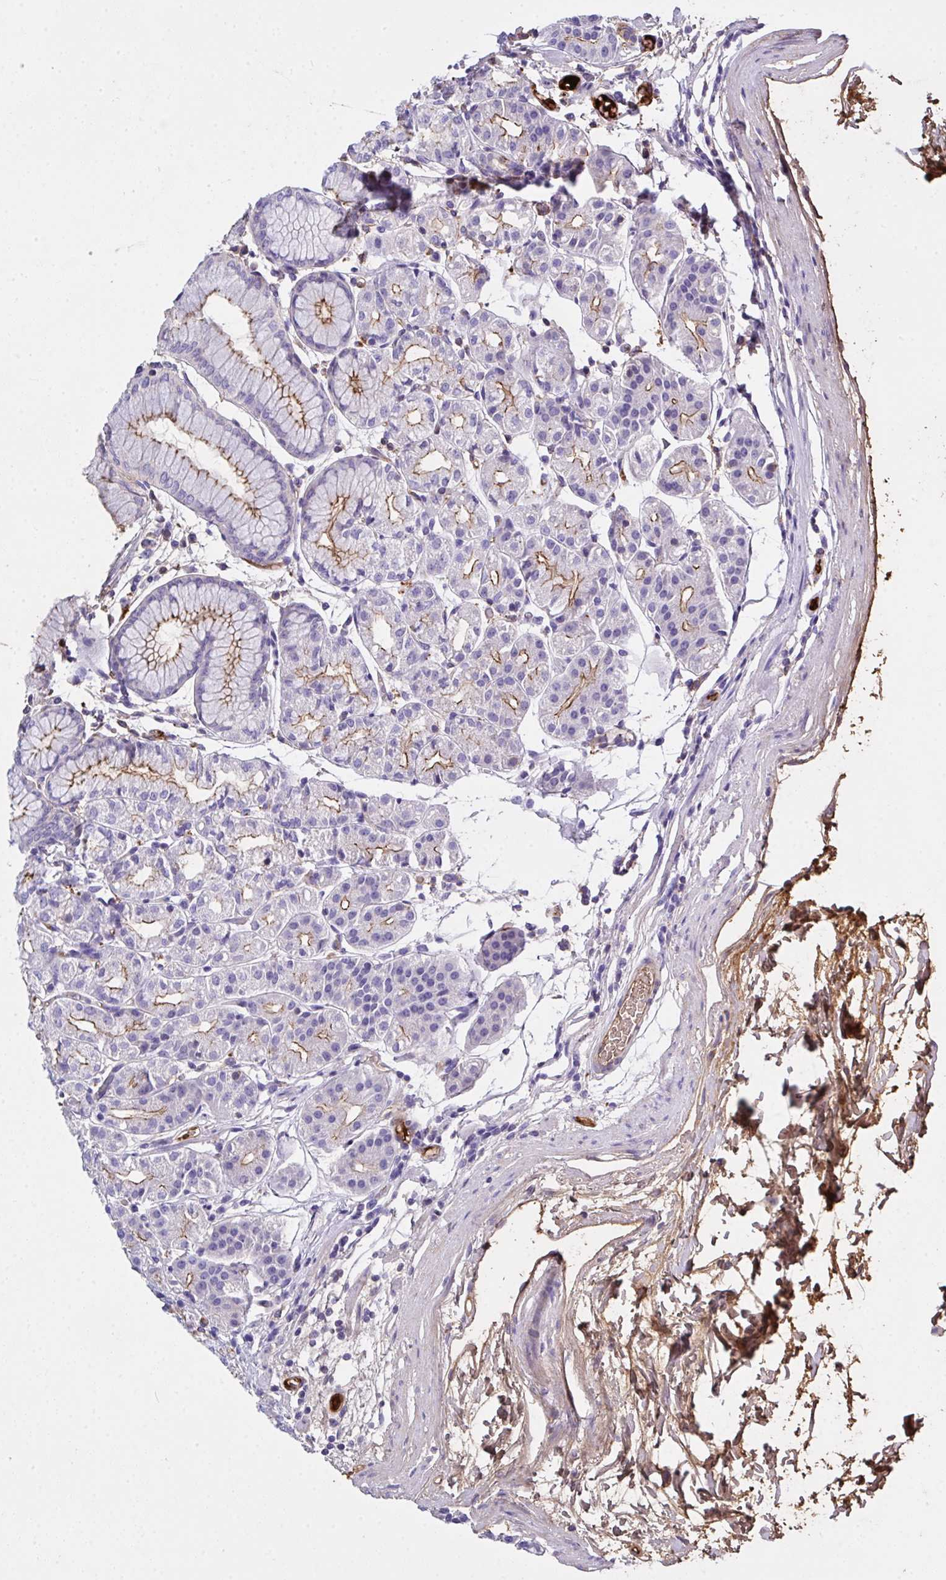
{"staining": {"intensity": "moderate", "quantity": "25%-75%", "location": "cytoplasmic/membranous"}, "tissue": "stomach", "cell_type": "Glandular cells", "image_type": "normal", "snomed": [{"axis": "morphology", "description": "Normal tissue, NOS"}, {"axis": "topography", "description": "Stomach"}], "caption": "Stomach stained for a protein (brown) exhibits moderate cytoplasmic/membranous positive positivity in approximately 25%-75% of glandular cells.", "gene": "ZNF813", "patient": {"sex": "female", "age": 57}}